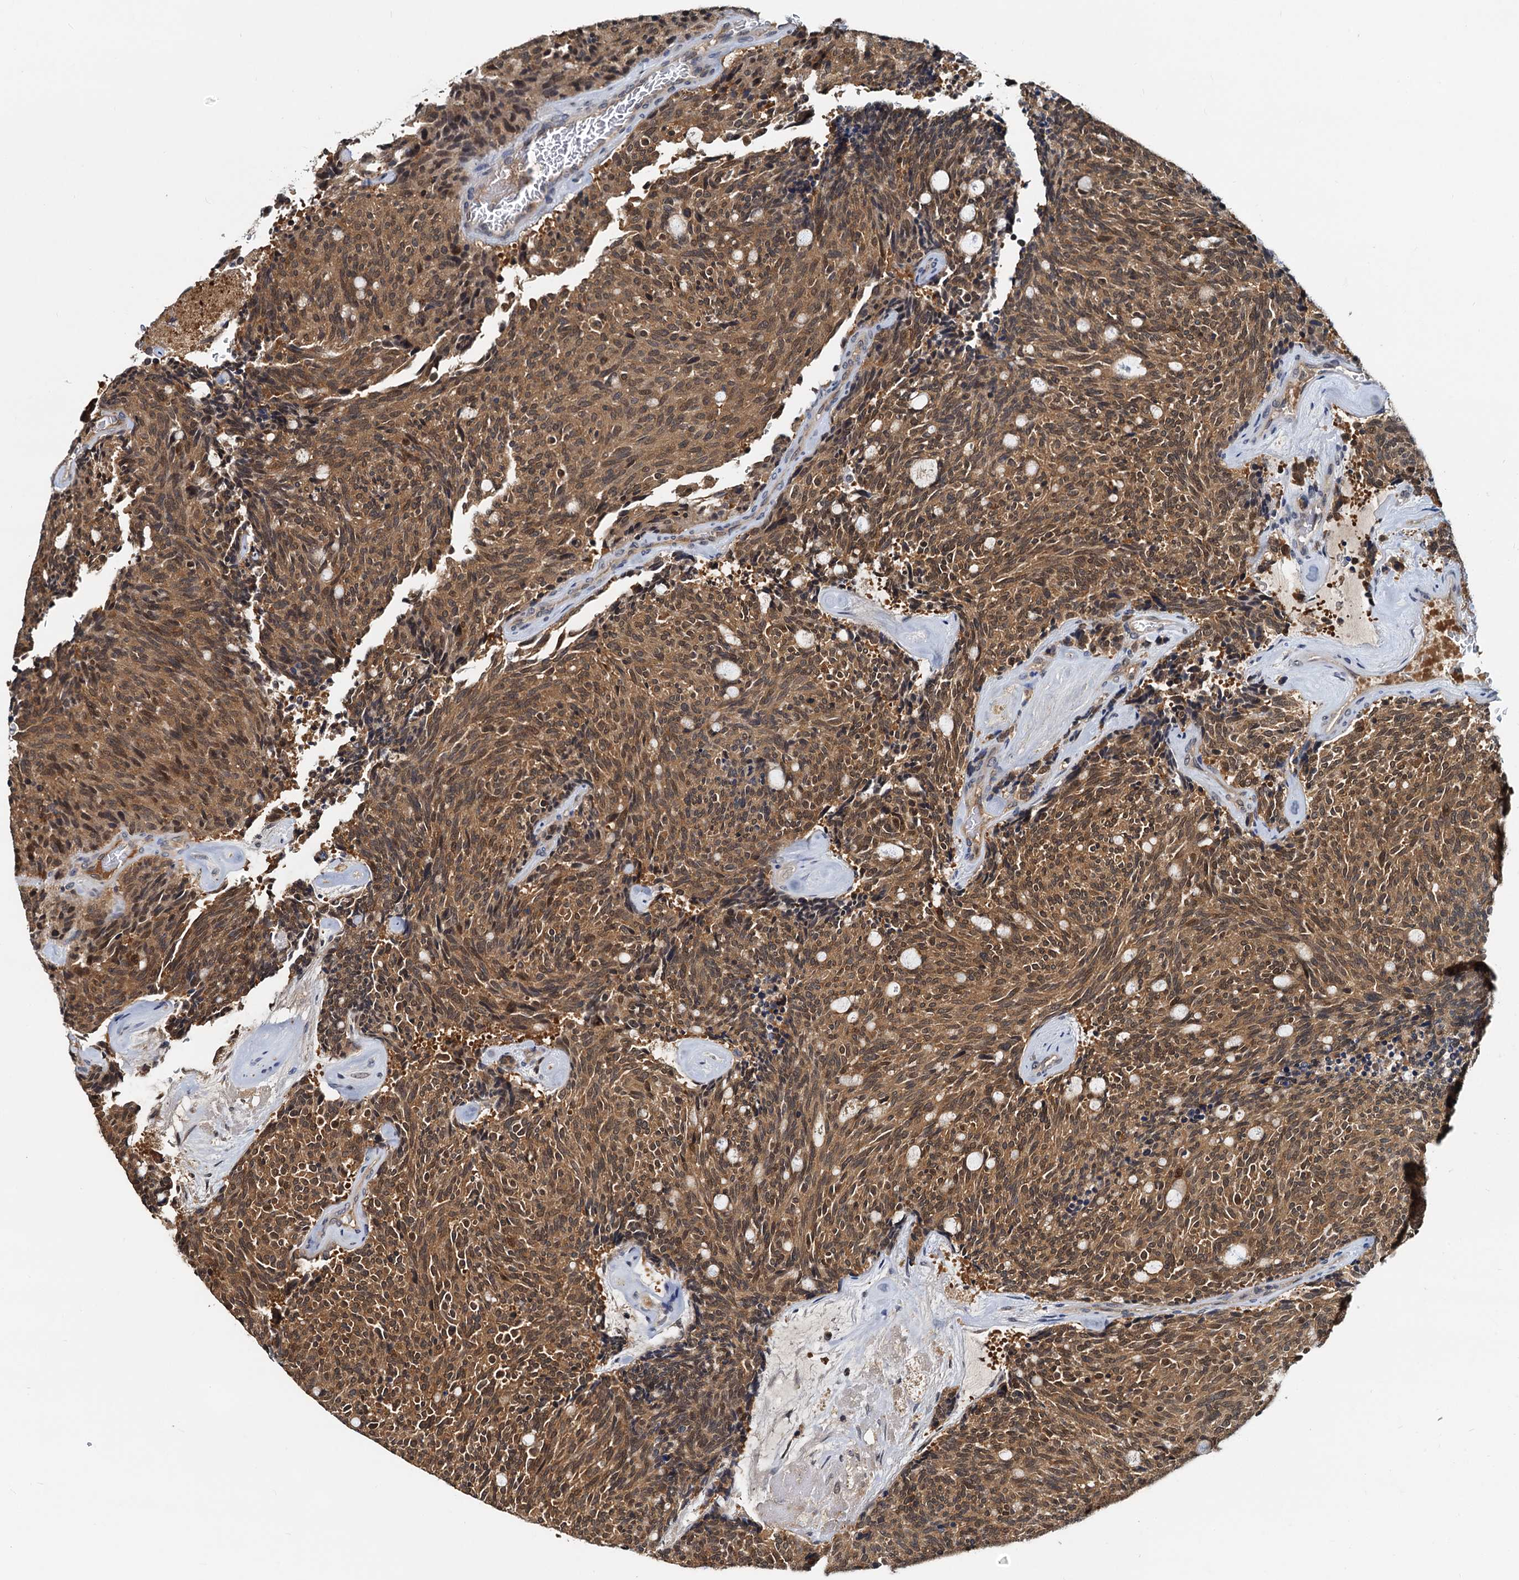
{"staining": {"intensity": "moderate", "quantity": ">75%", "location": "cytoplasmic/membranous,nuclear"}, "tissue": "carcinoid", "cell_type": "Tumor cells", "image_type": "cancer", "snomed": [{"axis": "morphology", "description": "Carcinoid, malignant, NOS"}, {"axis": "topography", "description": "Pancreas"}], "caption": "Moderate cytoplasmic/membranous and nuclear protein staining is appreciated in approximately >75% of tumor cells in carcinoid. (DAB = brown stain, brightfield microscopy at high magnification).", "gene": "PTGES3", "patient": {"sex": "female", "age": 54}}